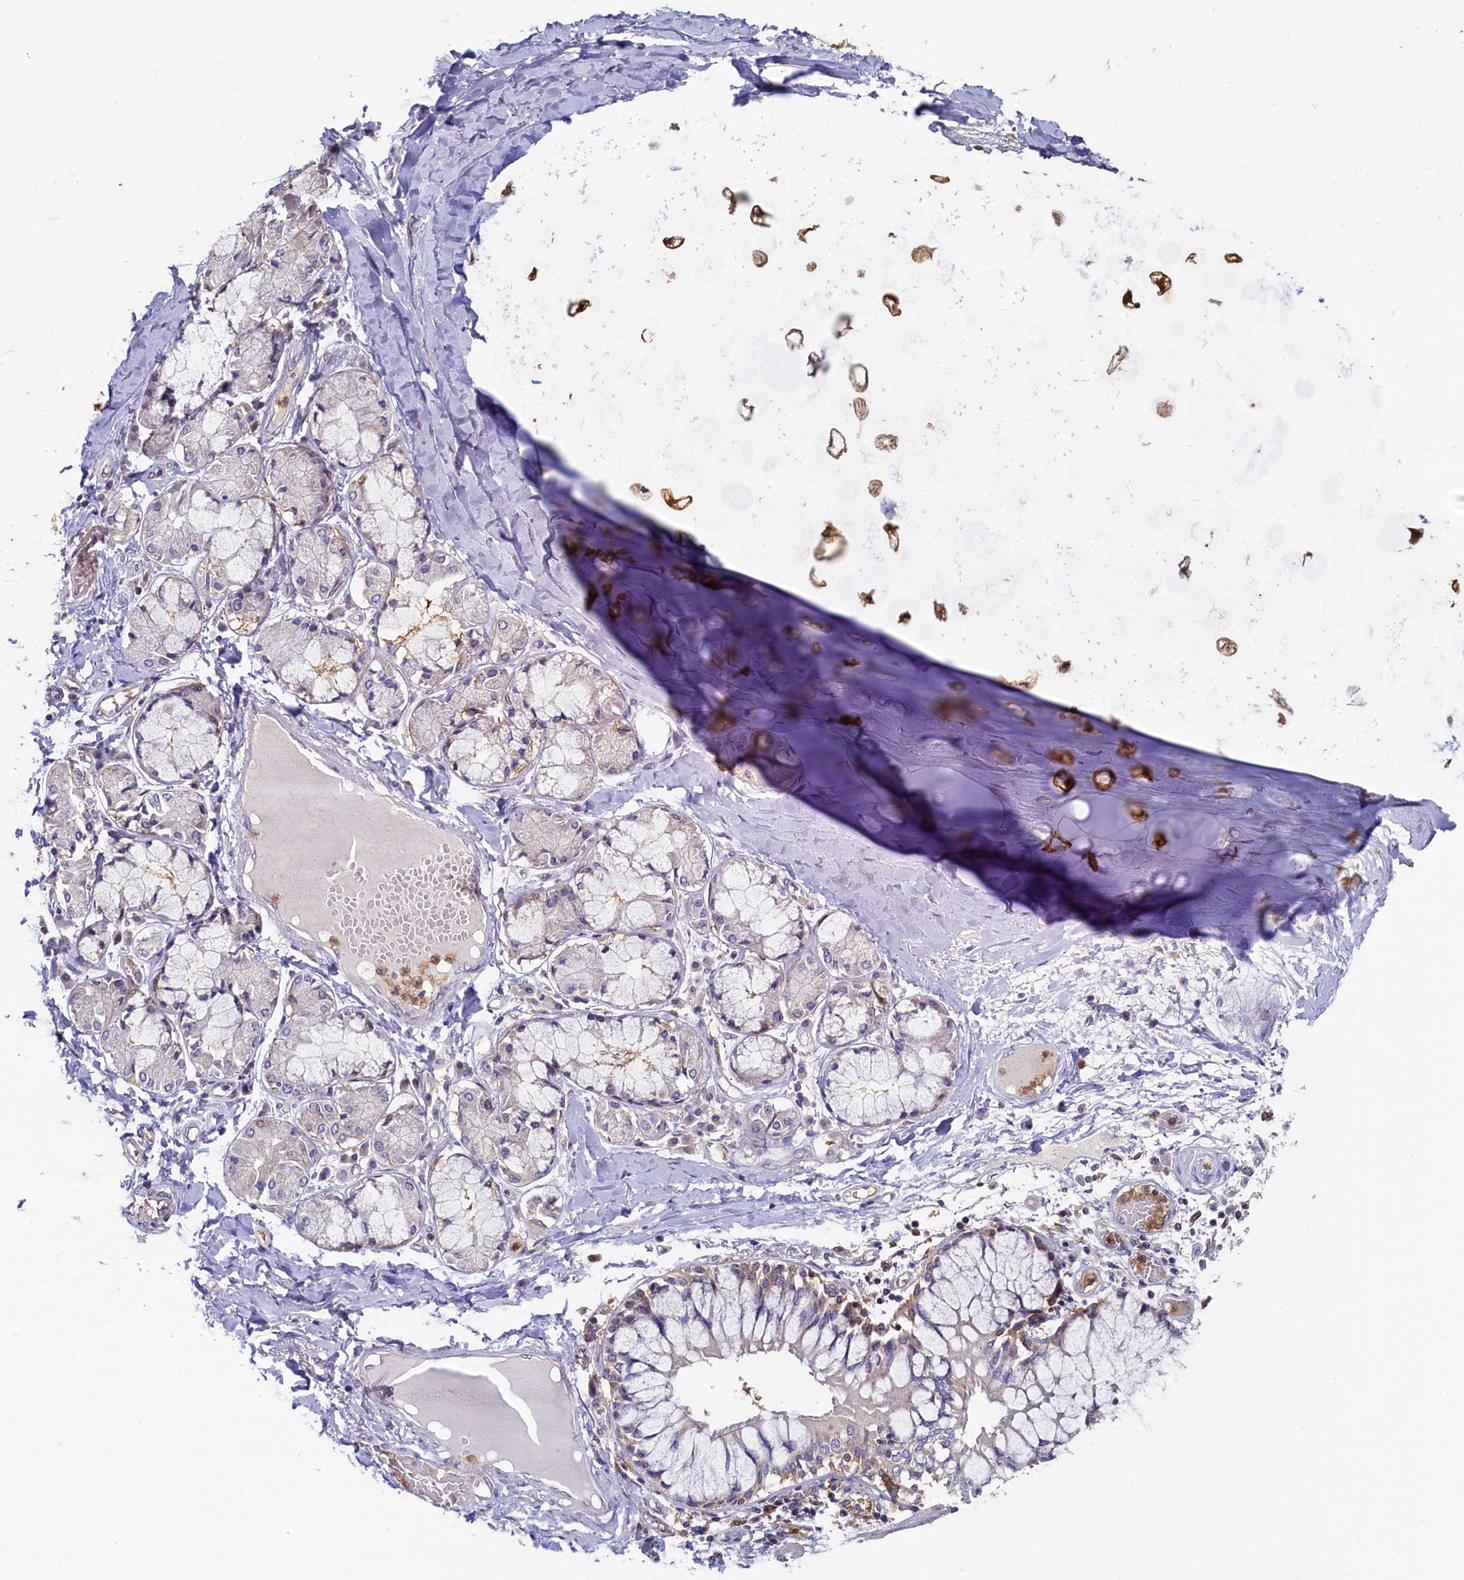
{"staining": {"intensity": "negative", "quantity": "none", "location": "none"}, "tissue": "adipose tissue", "cell_type": "Adipocytes", "image_type": "normal", "snomed": [{"axis": "morphology", "description": "Normal tissue, NOS"}, {"axis": "topography", "description": "Cartilage tissue"}, {"axis": "topography", "description": "Bronchus"}, {"axis": "topography", "description": "Lung"}, {"axis": "topography", "description": "Peripheral nerve tissue"}], "caption": "IHC image of unremarkable human adipose tissue stained for a protein (brown), which shows no staining in adipocytes.", "gene": "TIMM8B", "patient": {"sex": "female", "age": 49}}